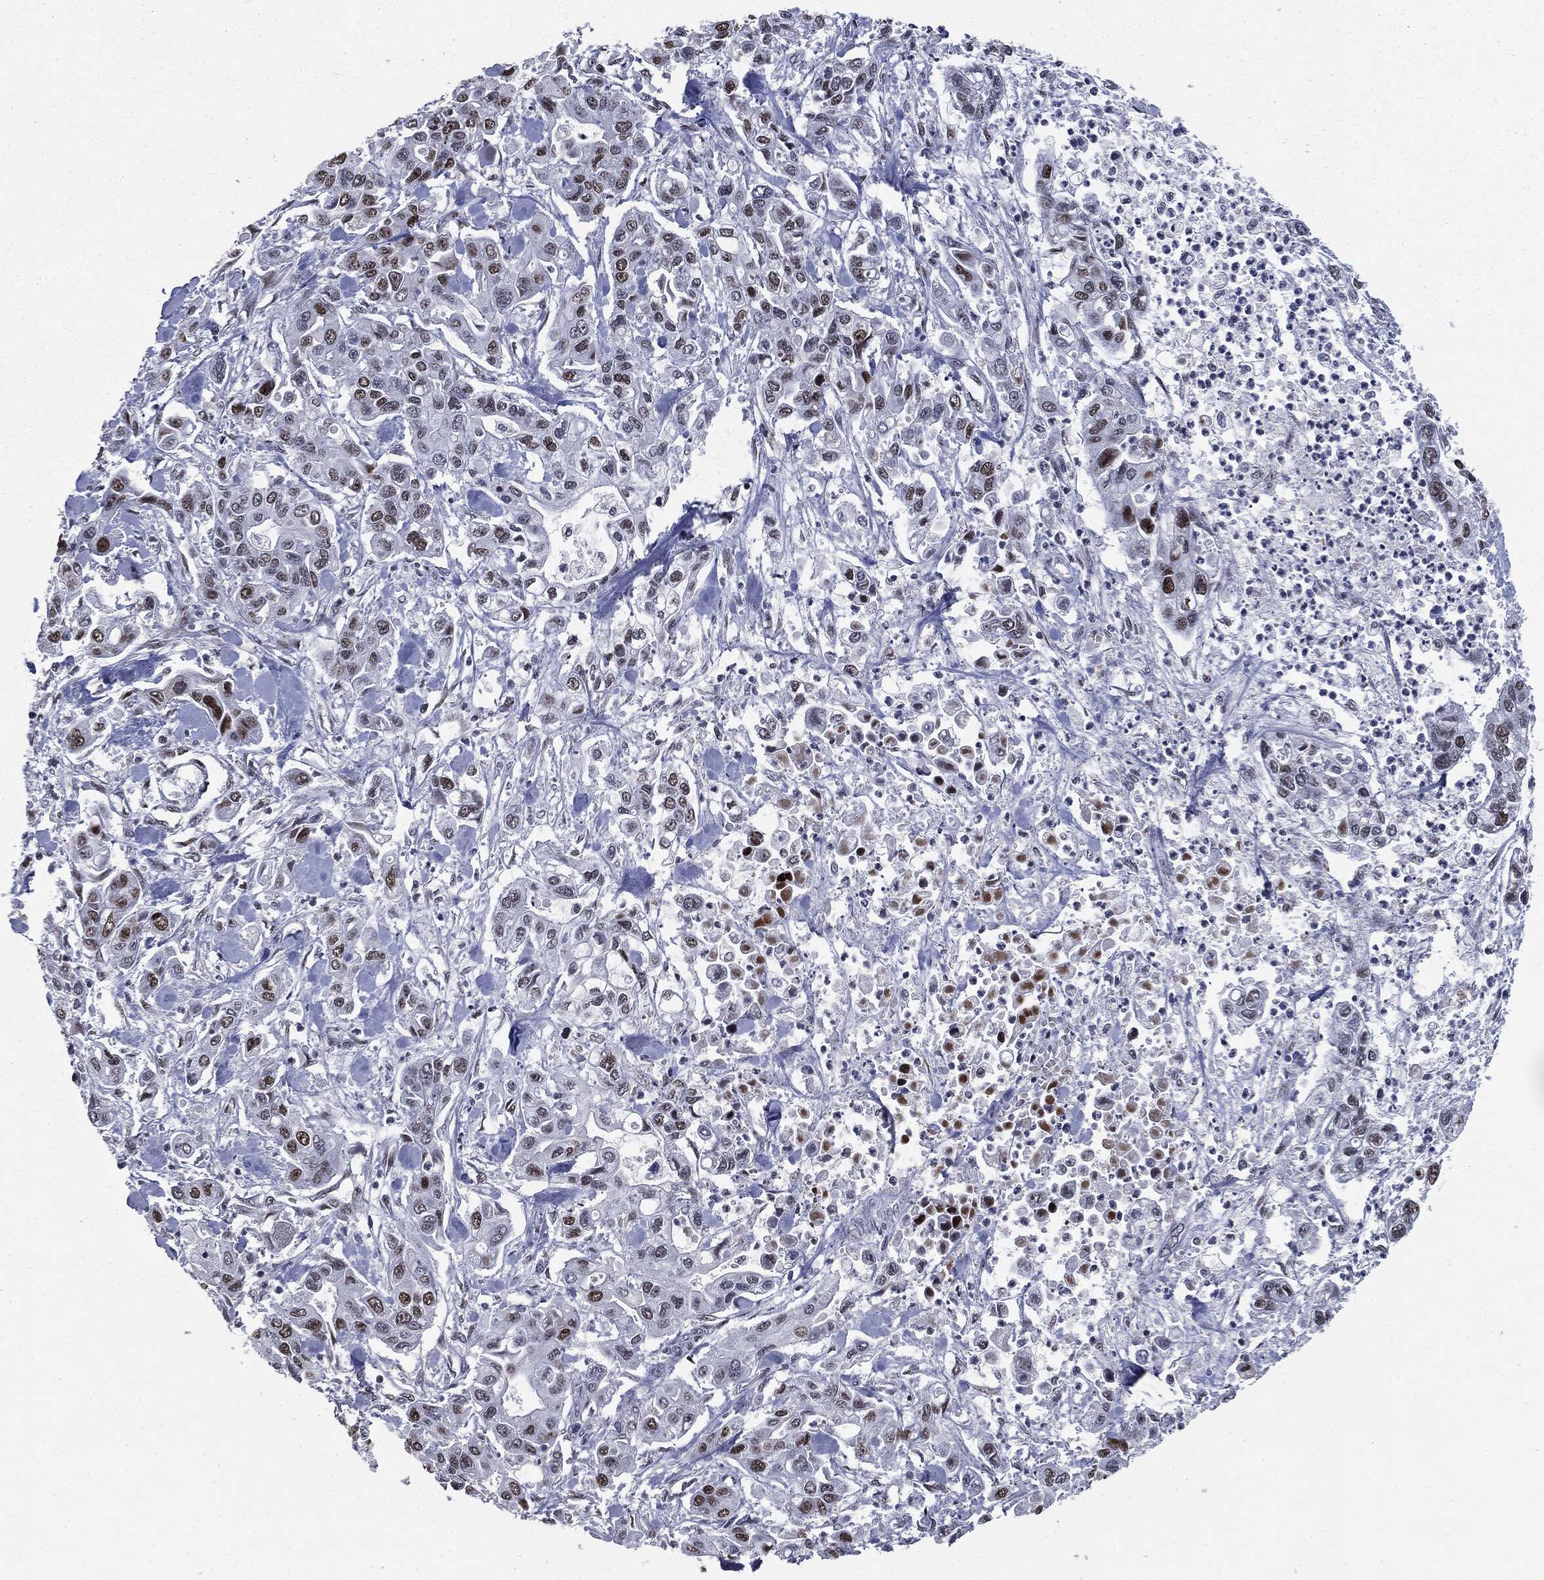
{"staining": {"intensity": "strong", "quantity": "<25%", "location": "nuclear"}, "tissue": "pancreatic cancer", "cell_type": "Tumor cells", "image_type": "cancer", "snomed": [{"axis": "morphology", "description": "Adenocarcinoma, NOS"}, {"axis": "topography", "description": "Pancreas"}], "caption": "Strong nuclear expression for a protein is appreciated in approximately <25% of tumor cells of pancreatic cancer (adenocarcinoma) using immunohistochemistry (IHC).", "gene": "MSH2", "patient": {"sex": "male", "age": 62}}